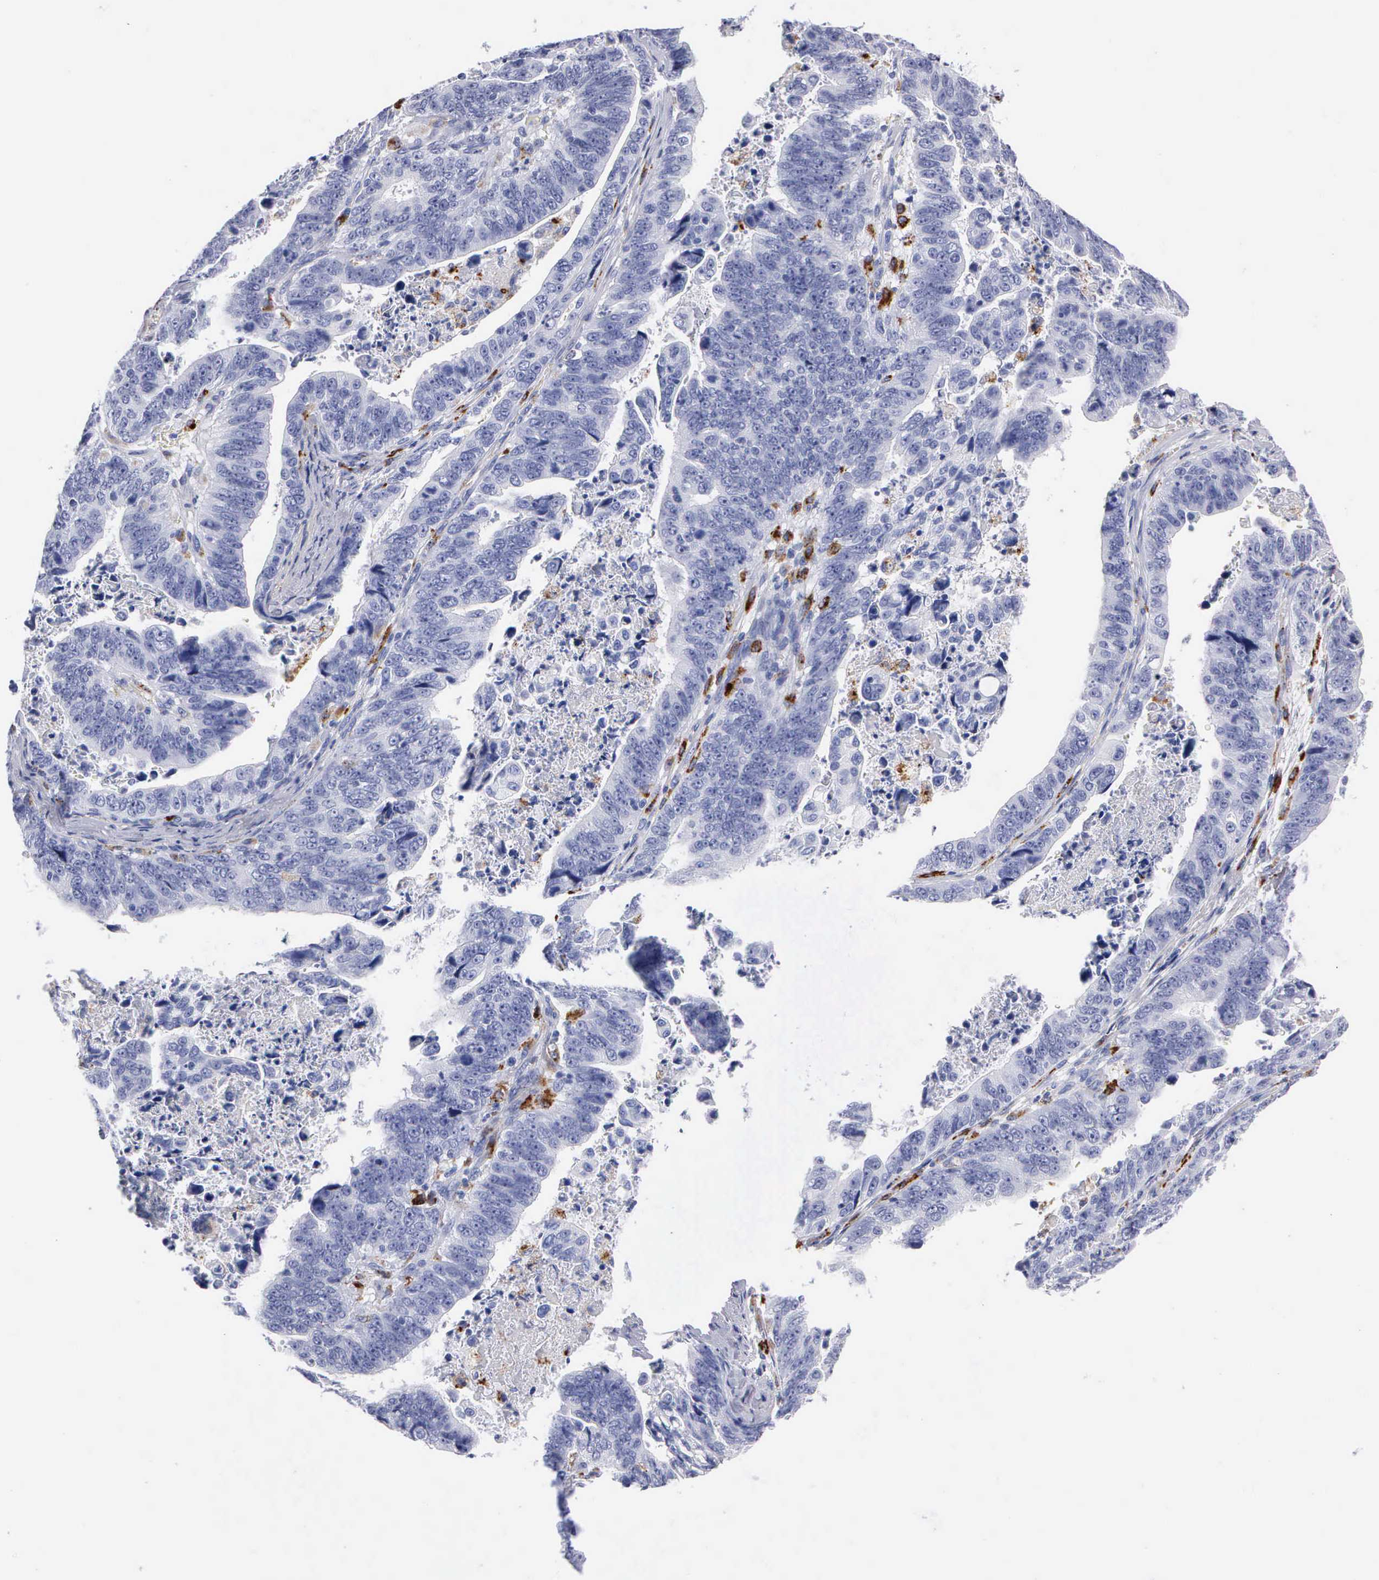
{"staining": {"intensity": "negative", "quantity": "none", "location": "none"}, "tissue": "stomach cancer", "cell_type": "Tumor cells", "image_type": "cancer", "snomed": [{"axis": "morphology", "description": "Adenocarcinoma, NOS"}, {"axis": "topography", "description": "Stomach, upper"}], "caption": "Adenocarcinoma (stomach) was stained to show a protein in brown. There is no significant positivity in tumor cells.", "gene": "CTSL", "patient": {"sex": "female", "age": 50}}